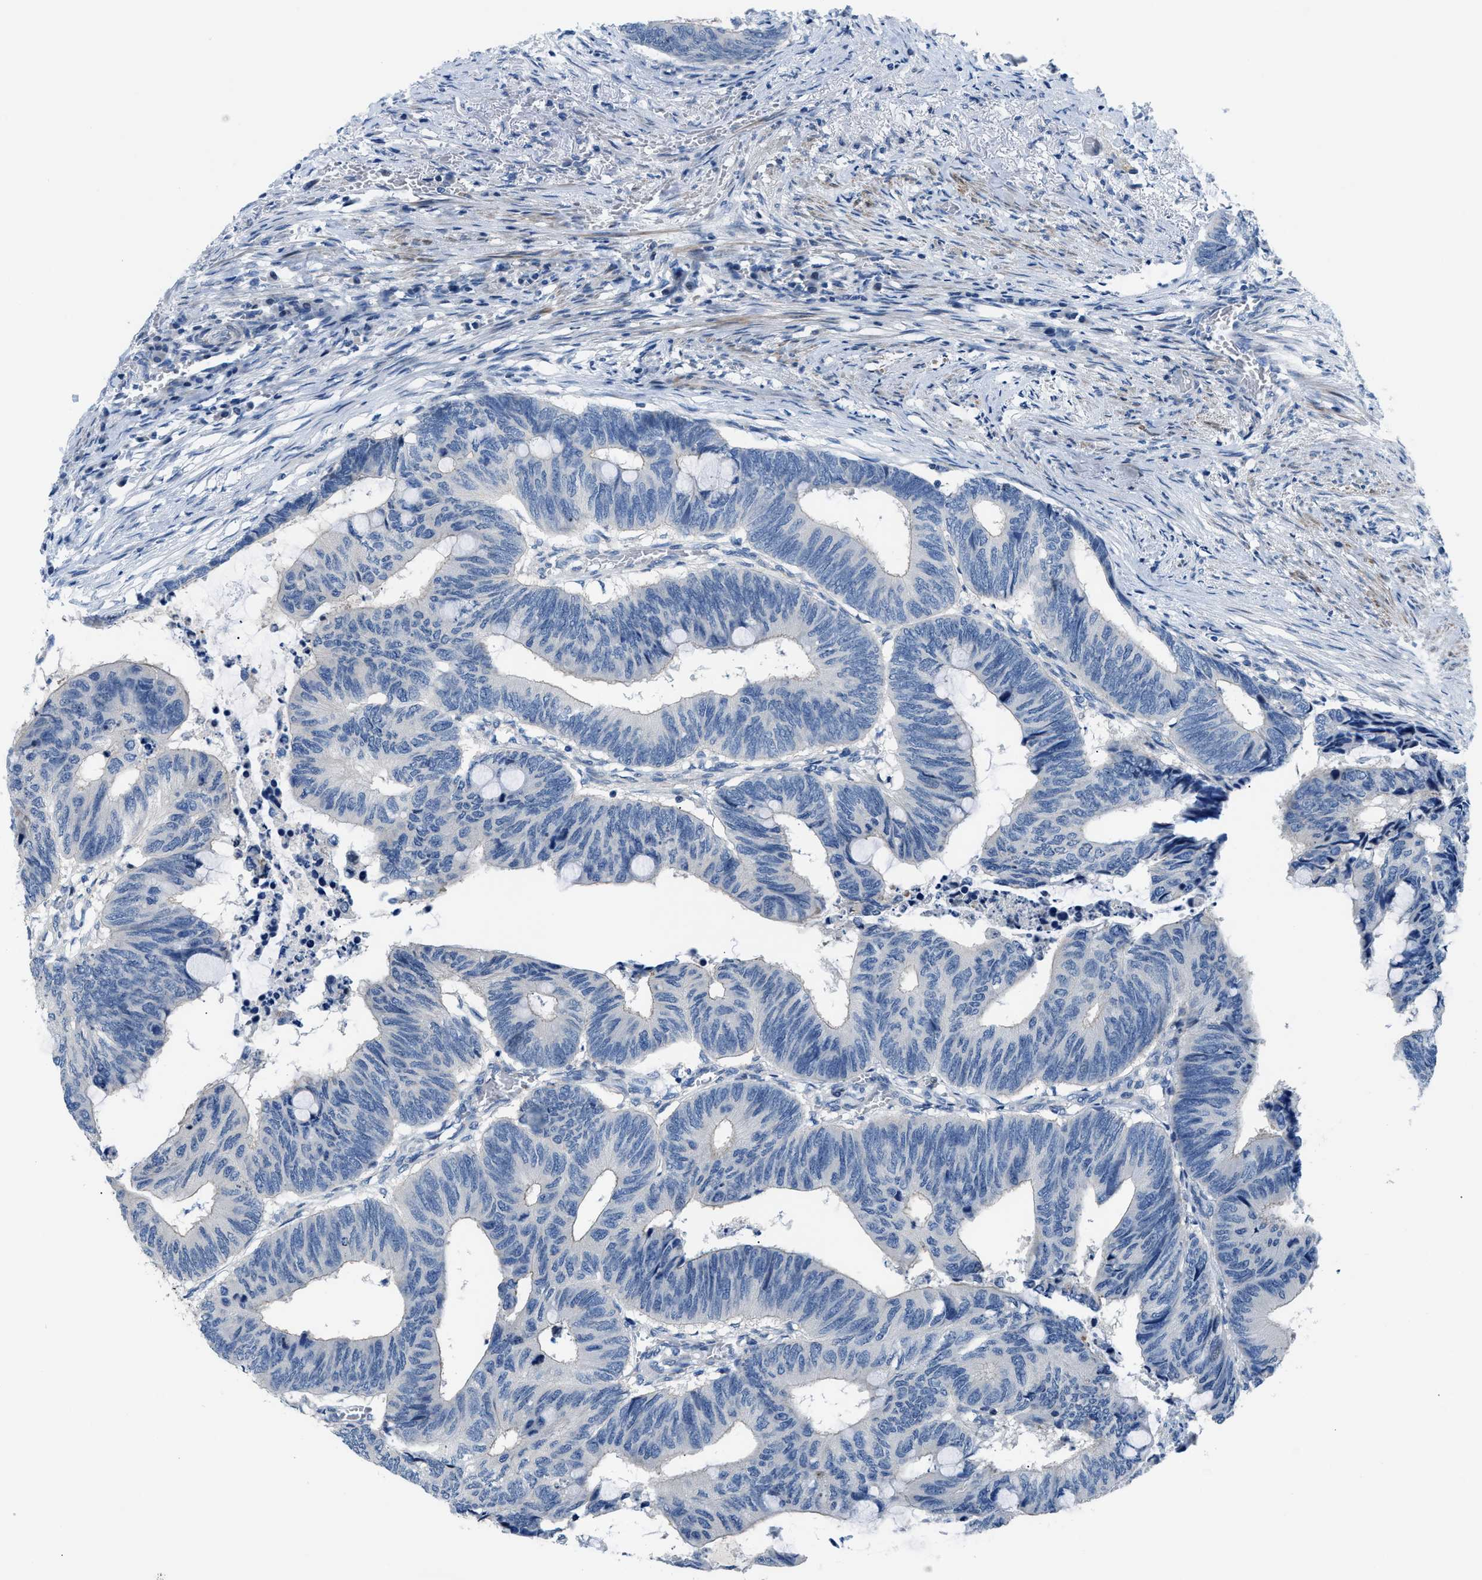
{"staining": {"intensity": "negative", "quantity": "none", "location": "none"}, "tissue": "colorectal cancer", "cell_type": "Tumor cells", "image_type": "cancer", "snomed": [{"axis": "morphology", "description": "Normal tissue, NOS"}, {"axis": "morphology", "description": "Adenocarcinoma, NOS"}, {"axis": "topography", "description": "Rectum"}, {"axis": "topography", "description": "Peripheral nerve tissue"}], "caption": "A micrograph of colorectal adenocarcinoma stained for a protein displays no brown staining in tumor cells.", "gene": "FDCSP", "patient": {"sex": "male", "age": 92}}